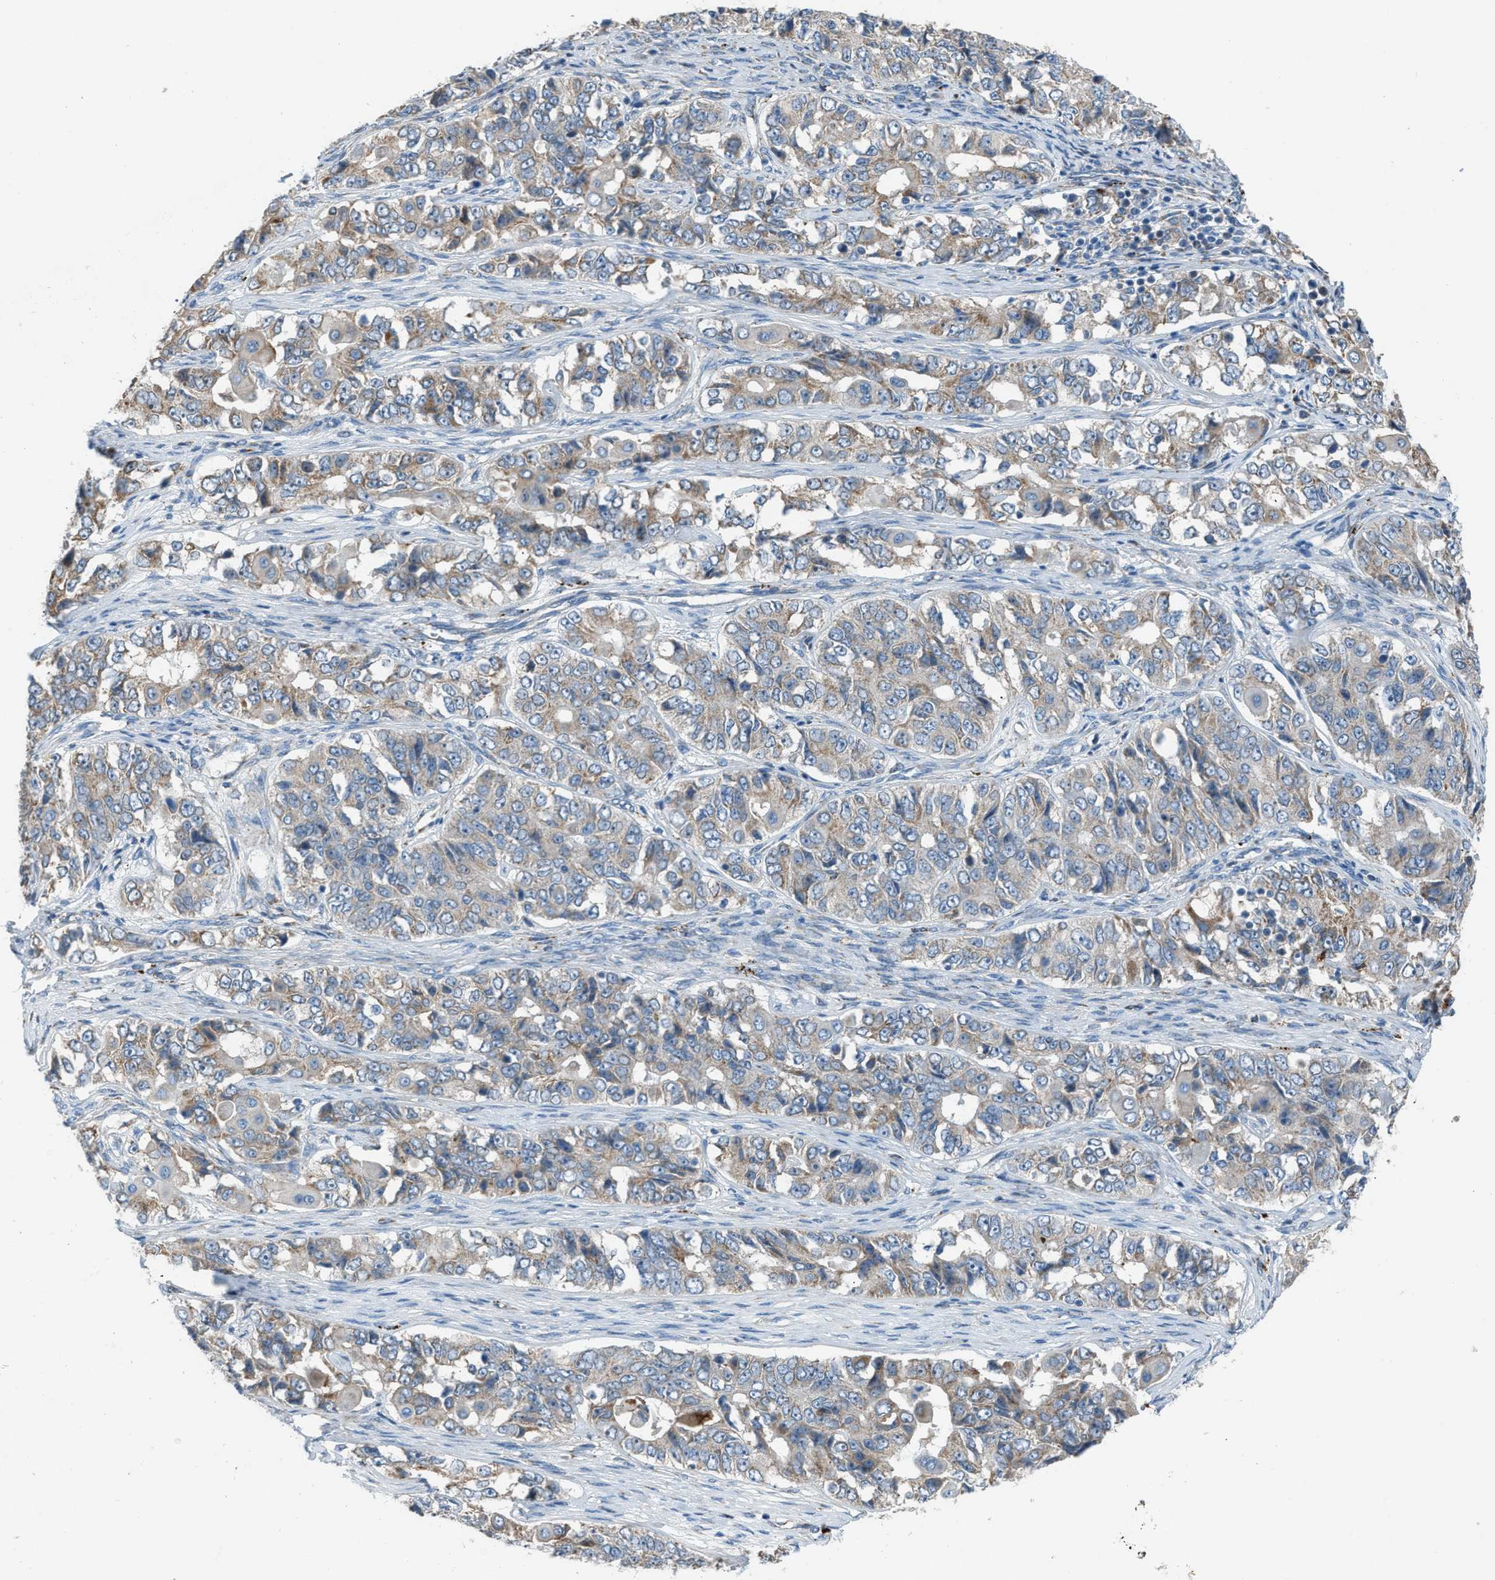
{"staining": {"intensity": "weak", "quantity": ">75%", "location": "cytoplasmic/membranous"}, "tissue": "ovarian cancer", "cell_type": "Tumor cells", "image_type": "cancer", "snomed": [{"axis": "morphology", "description": "Carcinoma, endometroid"}, {"axis": "topography", "description": "Ovary"}], "caption": "Immunohistochemical staining of ovarian cancer (endometroid carcinoma) displays low levels of weak cytoplasmic/membranous positivity in about >75% of tumor cells.", "gene": "SMIM20", "patient": {"sex": "female", "age": 51}}